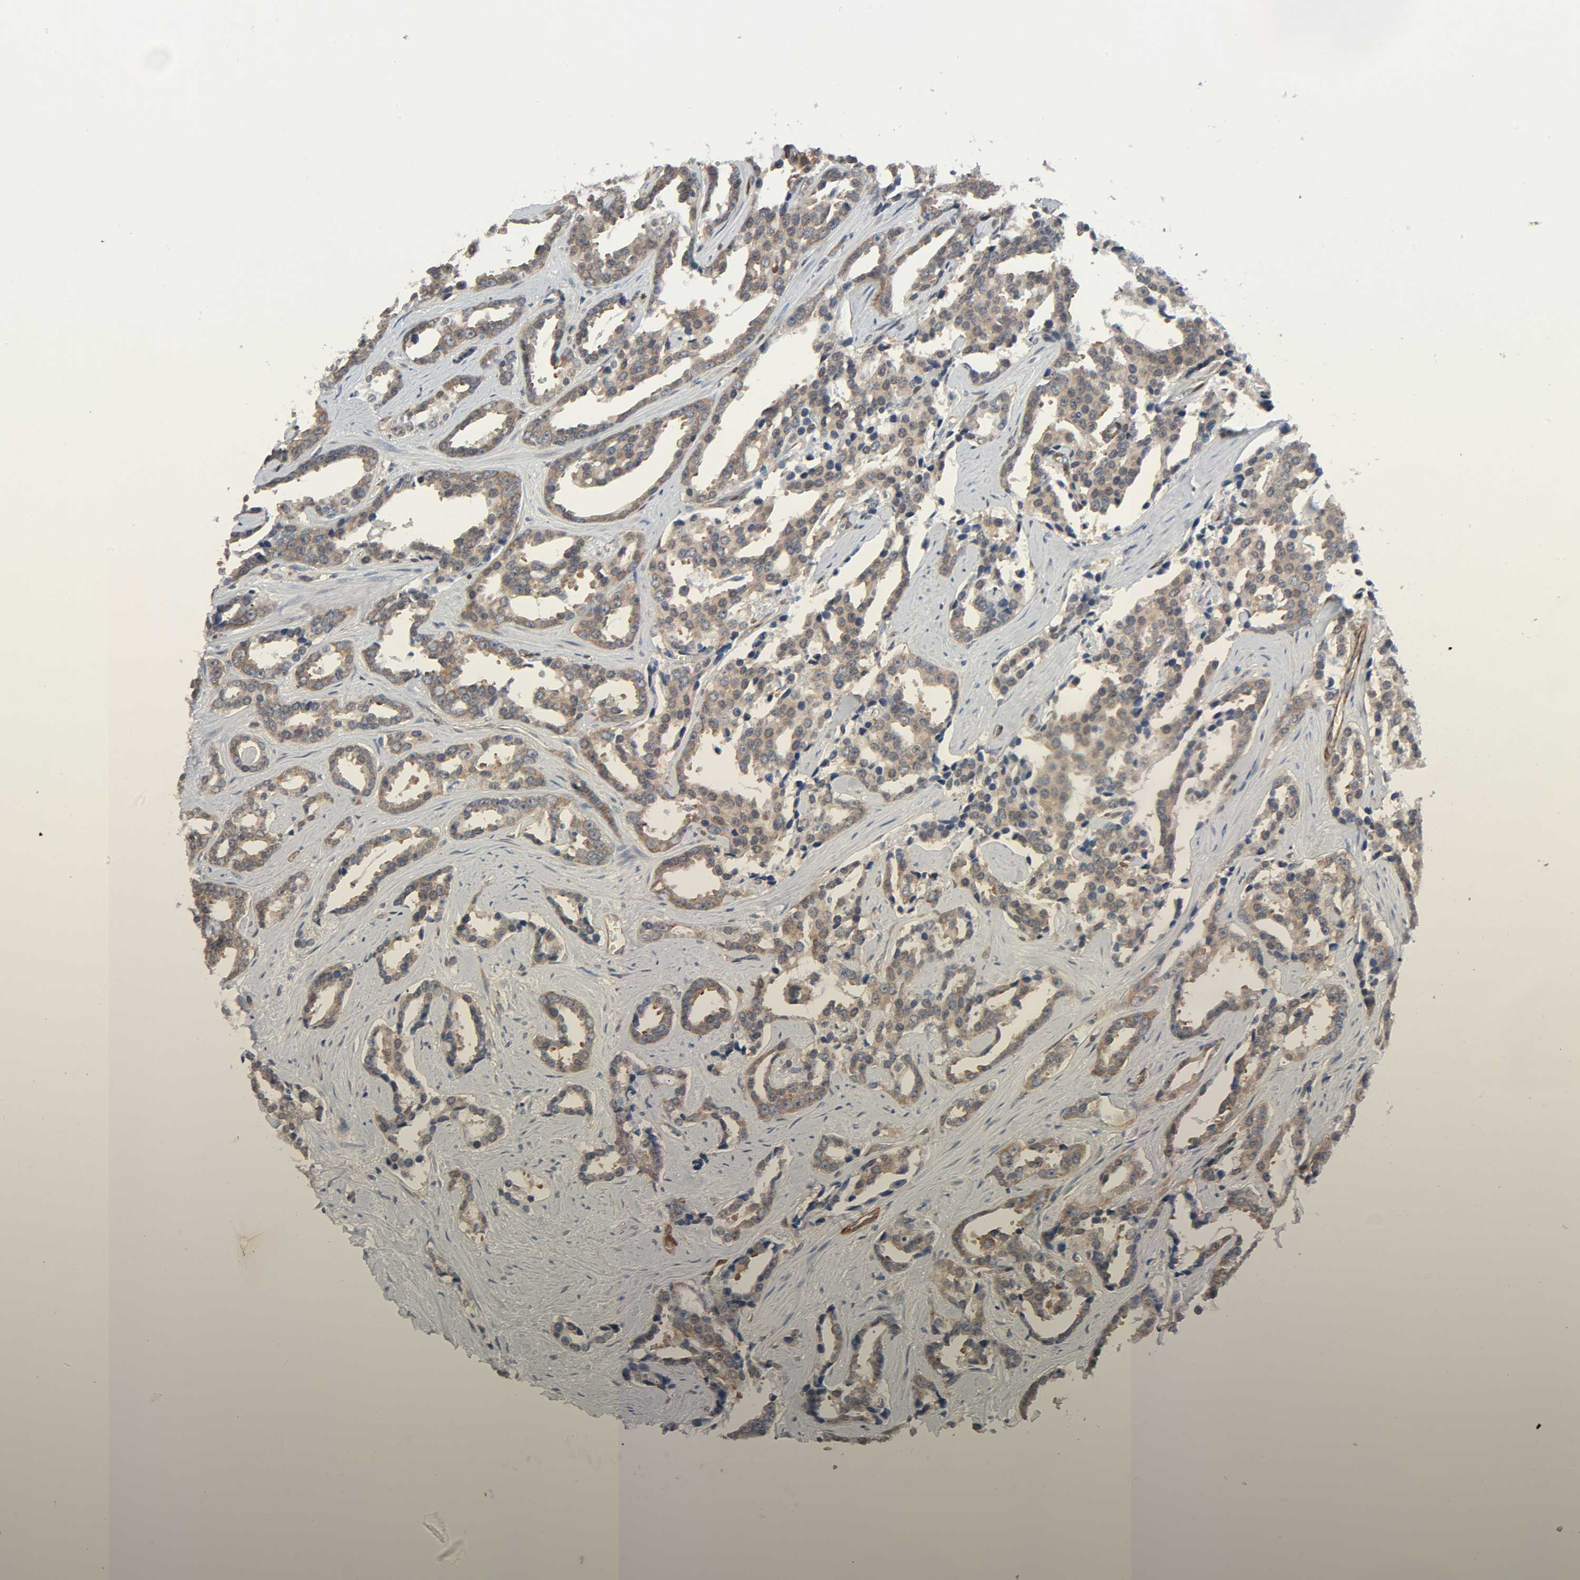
{"staining": {"intensity": "weak", "quantity": ">75%", "location": "cytoplasmic/membranous"}, "tissue": "prostate cancer", "cell_type": "Tumor cells", "image_type": "cancer", "snomed": [{"axis": "morphology", "description": "Adenocarcinoma, High grade"}, {"axis": "topography", "description": "Prostate"}], "caption": "Weak cytoplasmic/membranous protein staining is identified in about >75% of tumor cells in adenocarcinoma (high-grade) (prostate).", "gene": "PTK2", "patient": {"sex": "male", "age": 67}}